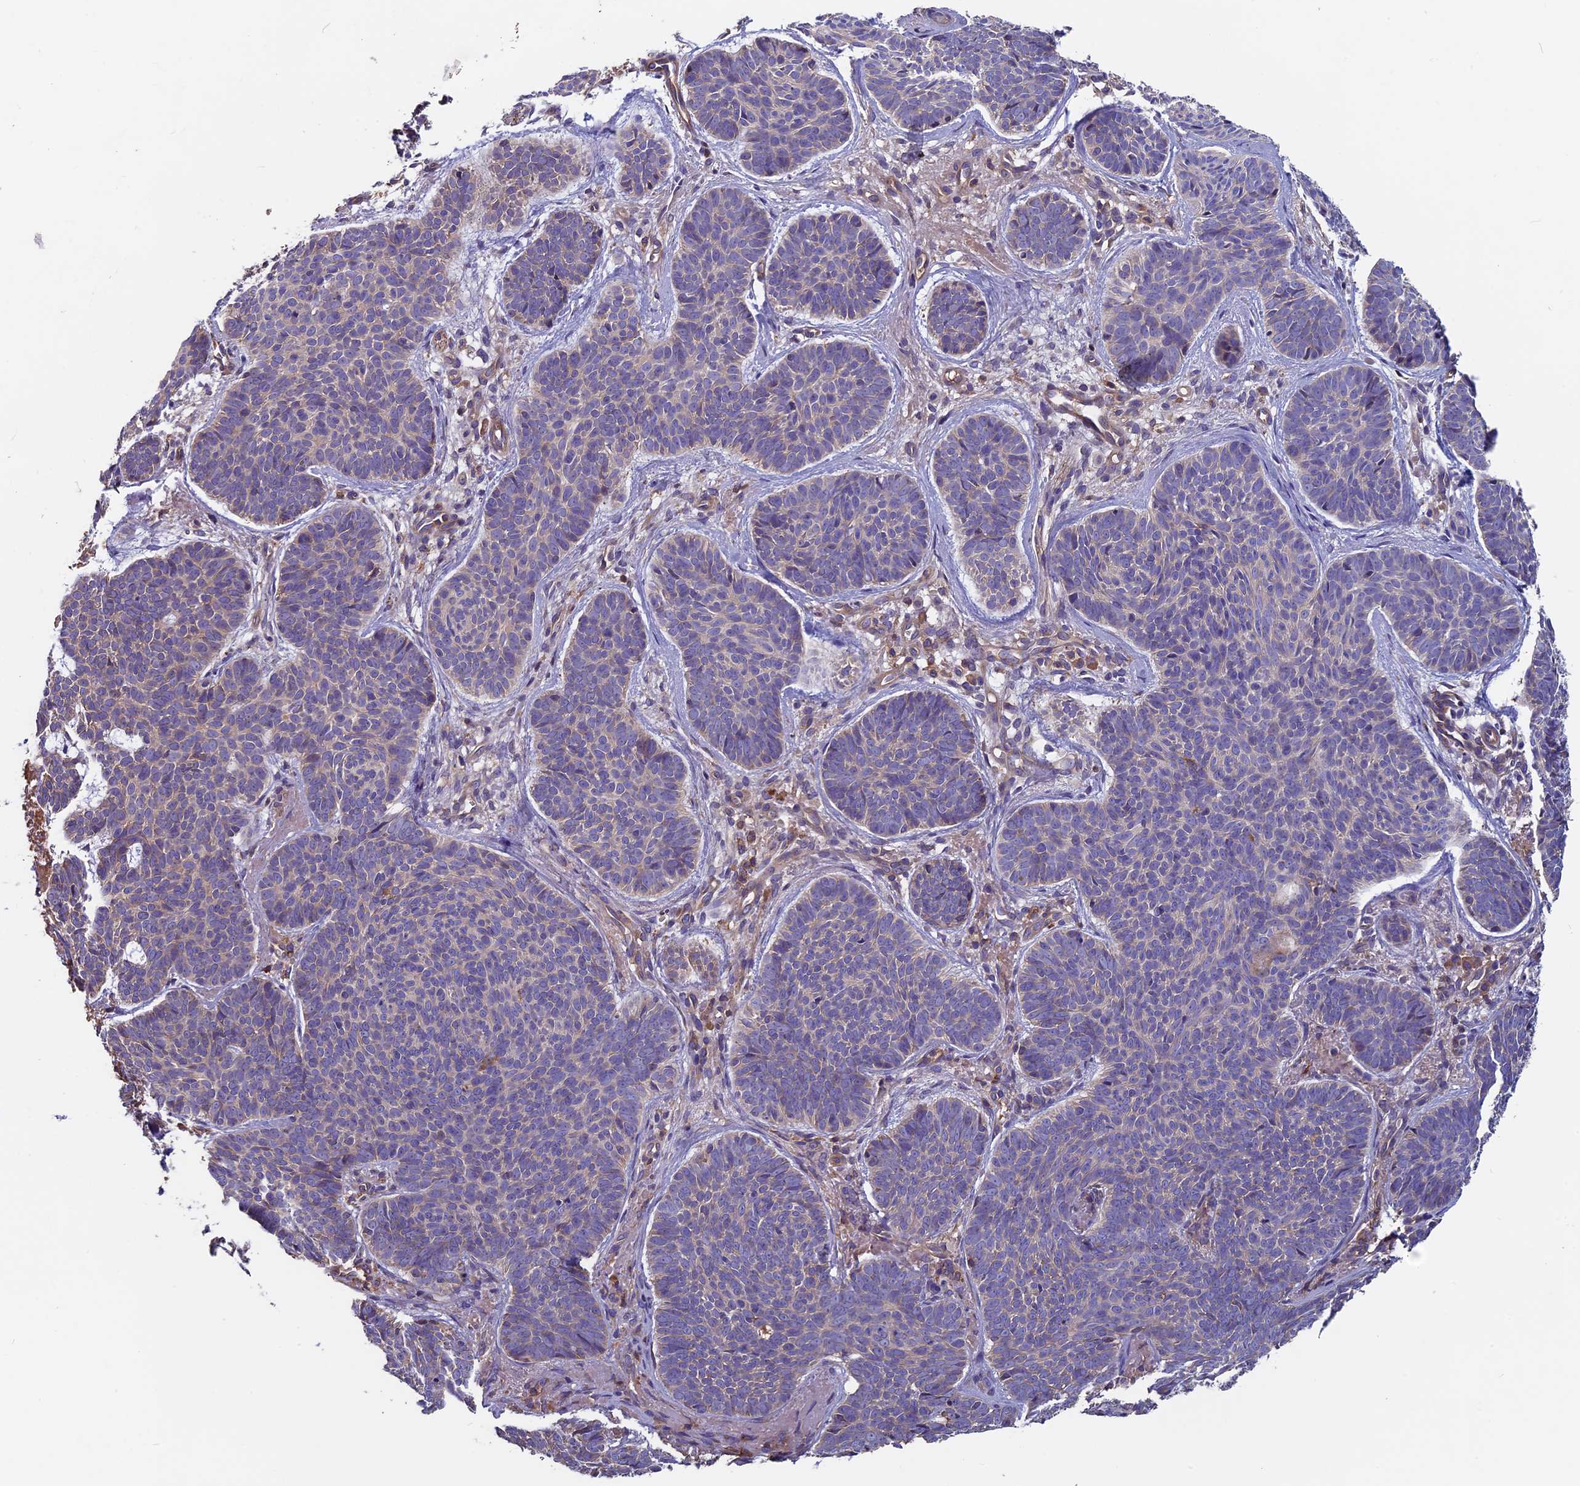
{"staining": {"intensity": "negative", "quantity": "none", "location": "none"}, "tissue": "skin cancer", "cell_type": "Tumor cells", "image_type": "cancer", "snomed": [{"axis": "morphology", "description": "Basal cell carcinoma"}, {"axis": "topography", "description": "Skin"}], "caption": "Tumor cells are negative for brown protein staining in basal cell carcinoma (skin).", "gene": "CCDC153", "patient": {"sex": "female", "age": 74}}